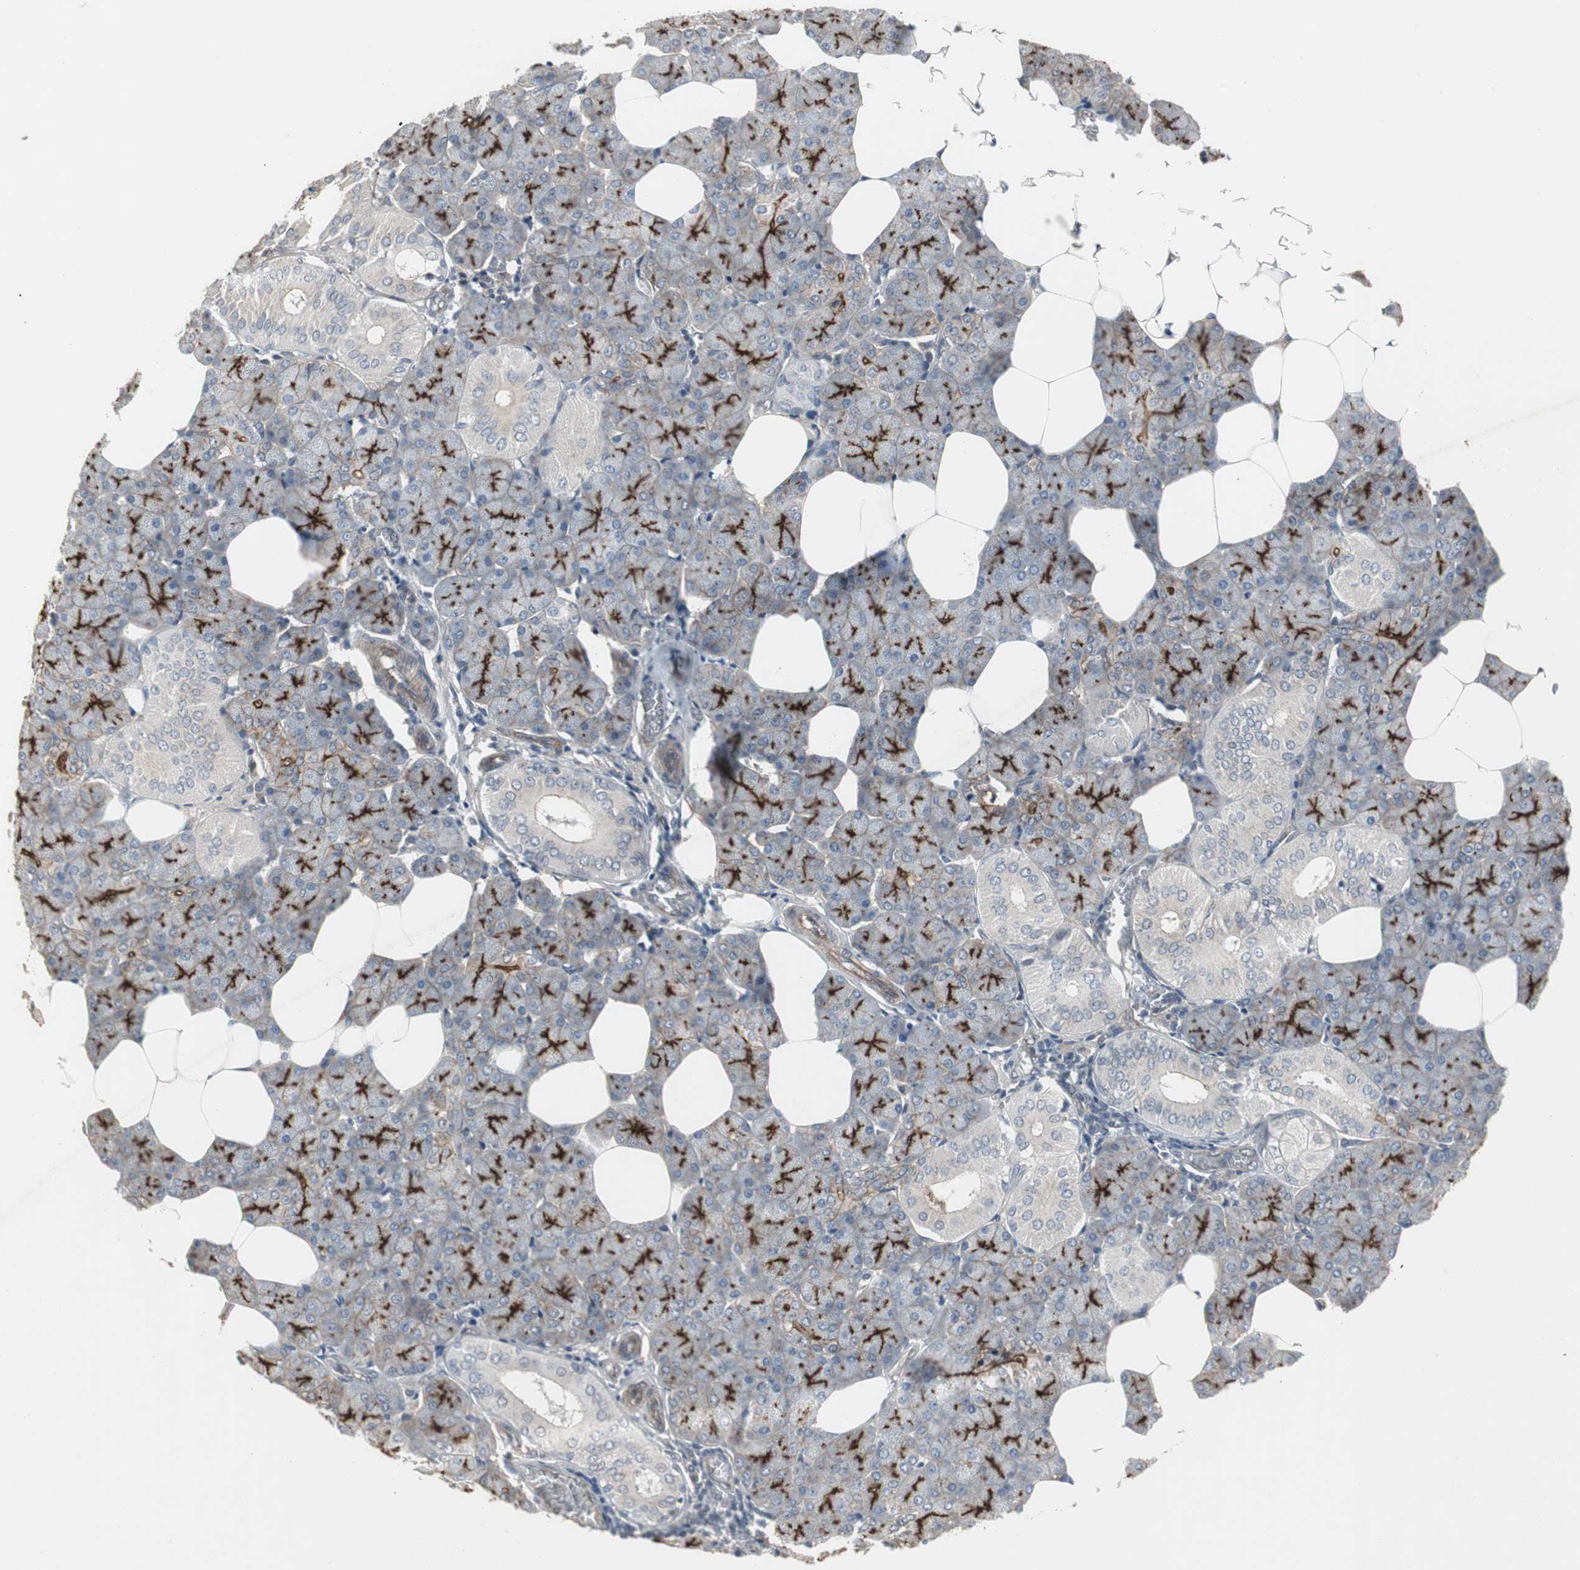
{"staining": {"intensity": "strong", "quantity": "25%-75%", "location": "cytoplasmic/membranous"}, "tissue": "salivary gland", "cell_type": "Glandular cells", "image_type": "normal", "snomed": [{"axis": "morphology", "description": "Normal tissue, NOS"}, {"axis": "morphology", "description": "Adenoma, NOS"}, {"axis": "topography", "description": "Salivary gland"}], "caption": "Protein staining by IHC exhibits strong cytoplasmic/membranous staining in about 25%-75% of glandular cells in unremarkable salivary gland.", "gene": "ATP2B2", "patient": {"sex": "female", "age": 32}}